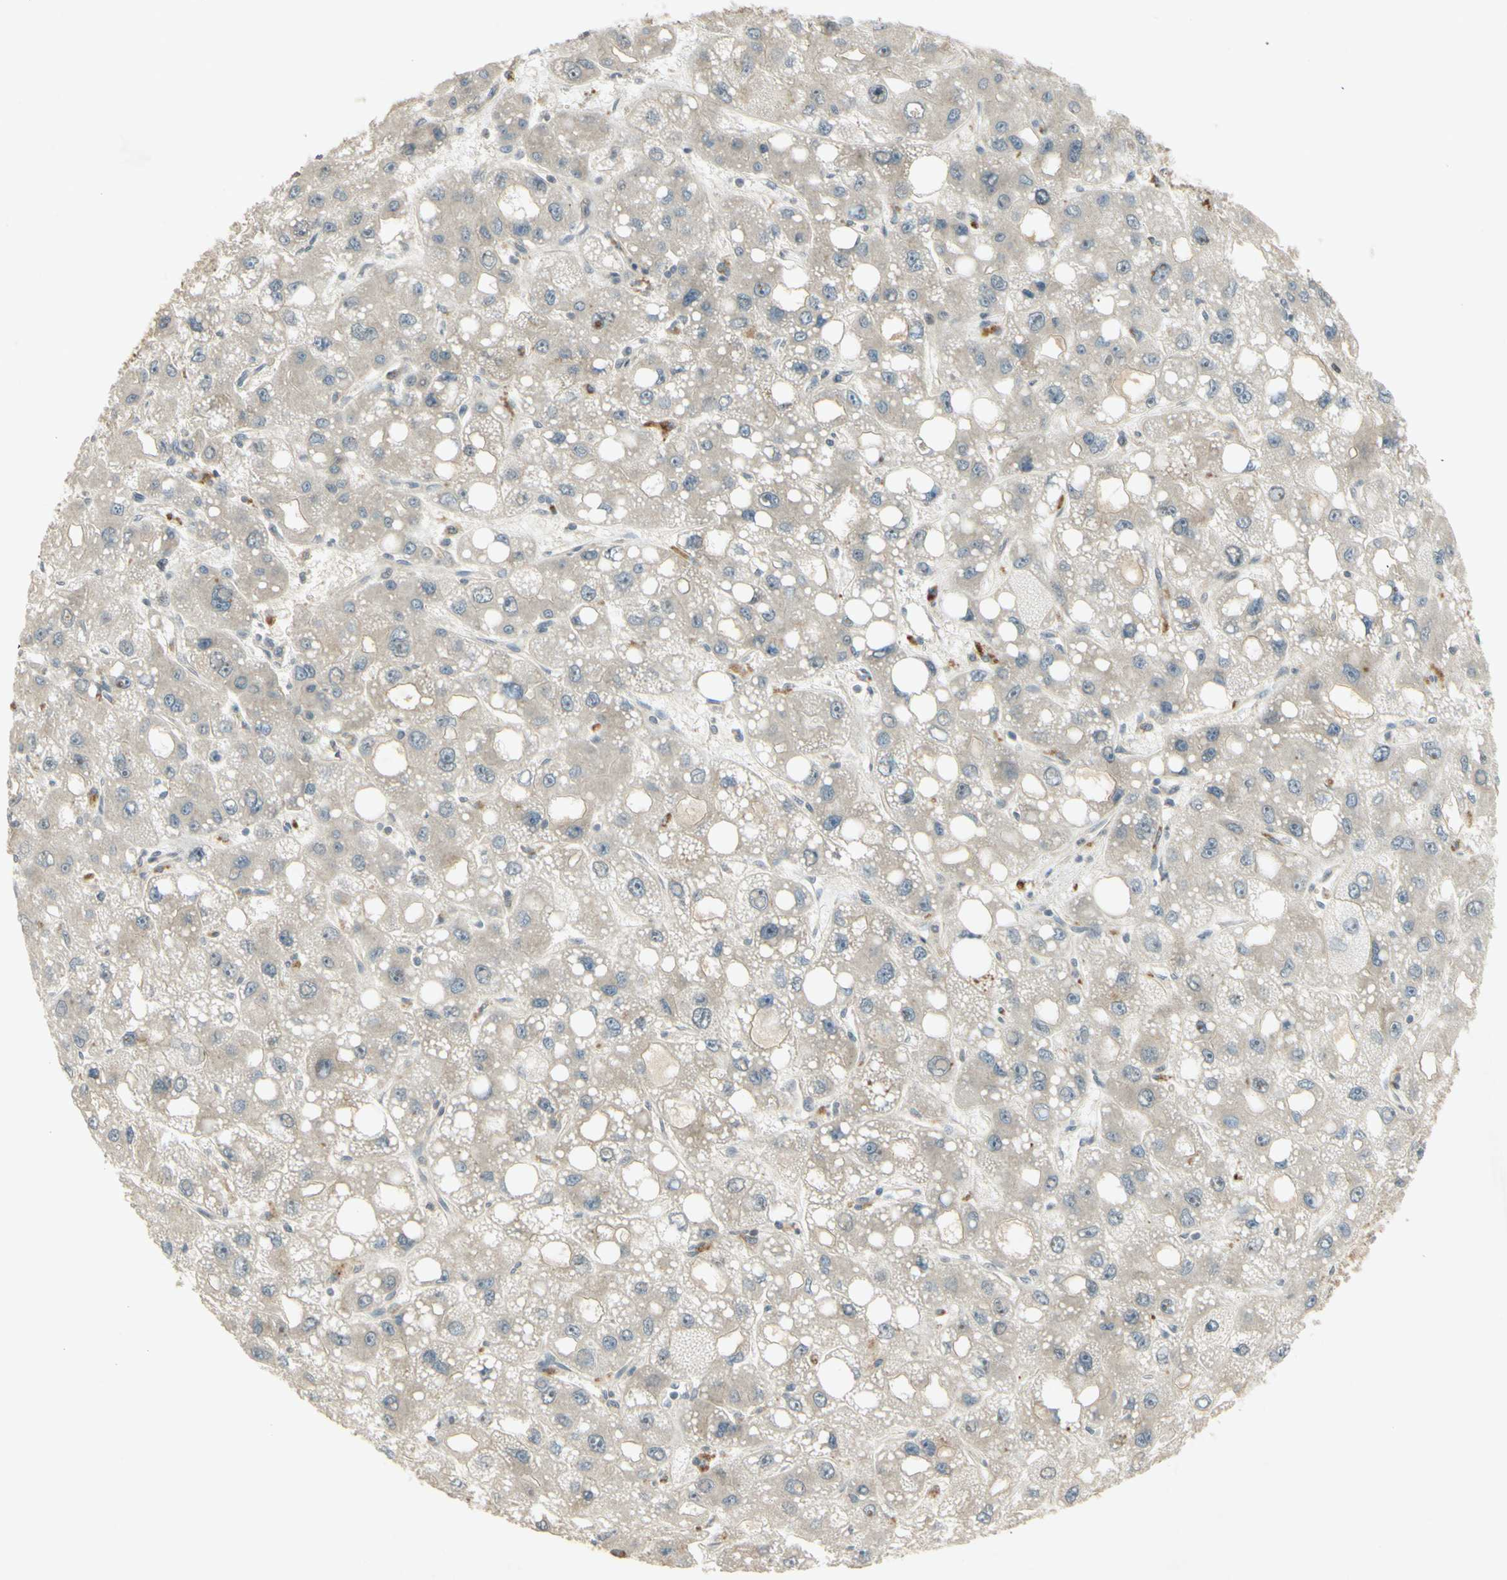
{"staining": {"intensity": "negative", "quantity": "none", "location": "none"}, "tissue": "liver cancer", "cell_type": "Tumor cells", "image_type": "cancer", "snomed": [{"axis": "morphology", "description": "Carcinoma, Hepatocellular, NOS"}, {"axis": "topography", "description": "Liver"}], "caption": "Liver cancer was stained to show a protein in brown. There is no significant expression in tumor cells. (DAB immunohistochemistry (IHC) with hematoxylin counter stain).", "gene": "RAD18", "patient": {"sex": "male", "age": 55}}